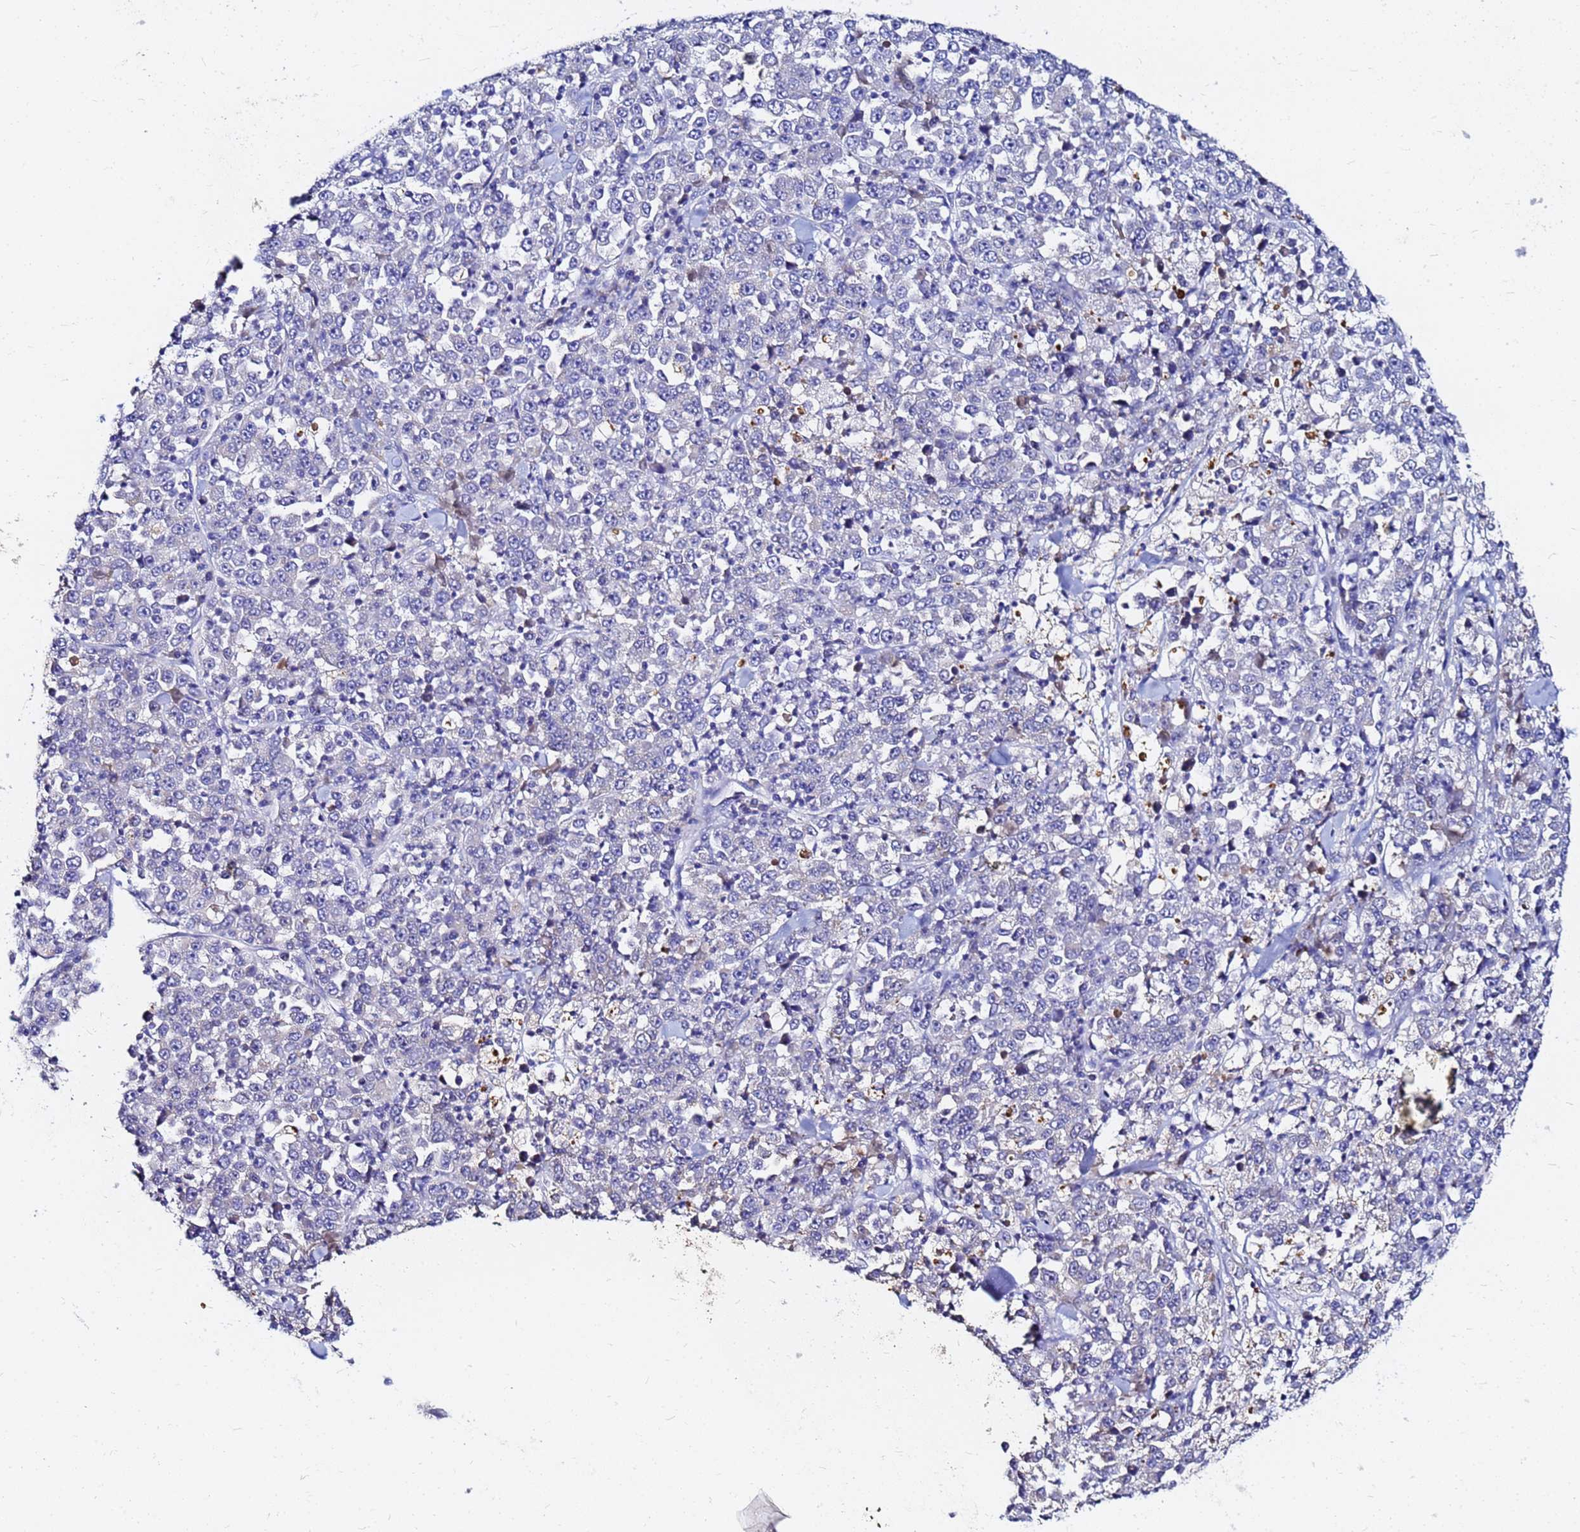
{"staining": {"intensity": "negative", "quantity": "none", "location": "none"}, "tissue": "stomach cancer", "cell_type": "Tumor cells", "image_type": "cancer", "snomed": [{"axis": "morphology", "description": "Normal tissue, NOS"}, {"axis": "morphology", "description": "Adenocarcinoma, NOS"}, {"axis": "topography", "description": "Stomach, upper"}, {"axis": "topography", "description": "Stomach"}], "caption": "This is a histopathology image of IHC staining of stomach cancer (adenocarcinoma), which shows no expression in tumor cells.", "gene": "FAM183A", "patient": {"sex": "male", "age": 59}}